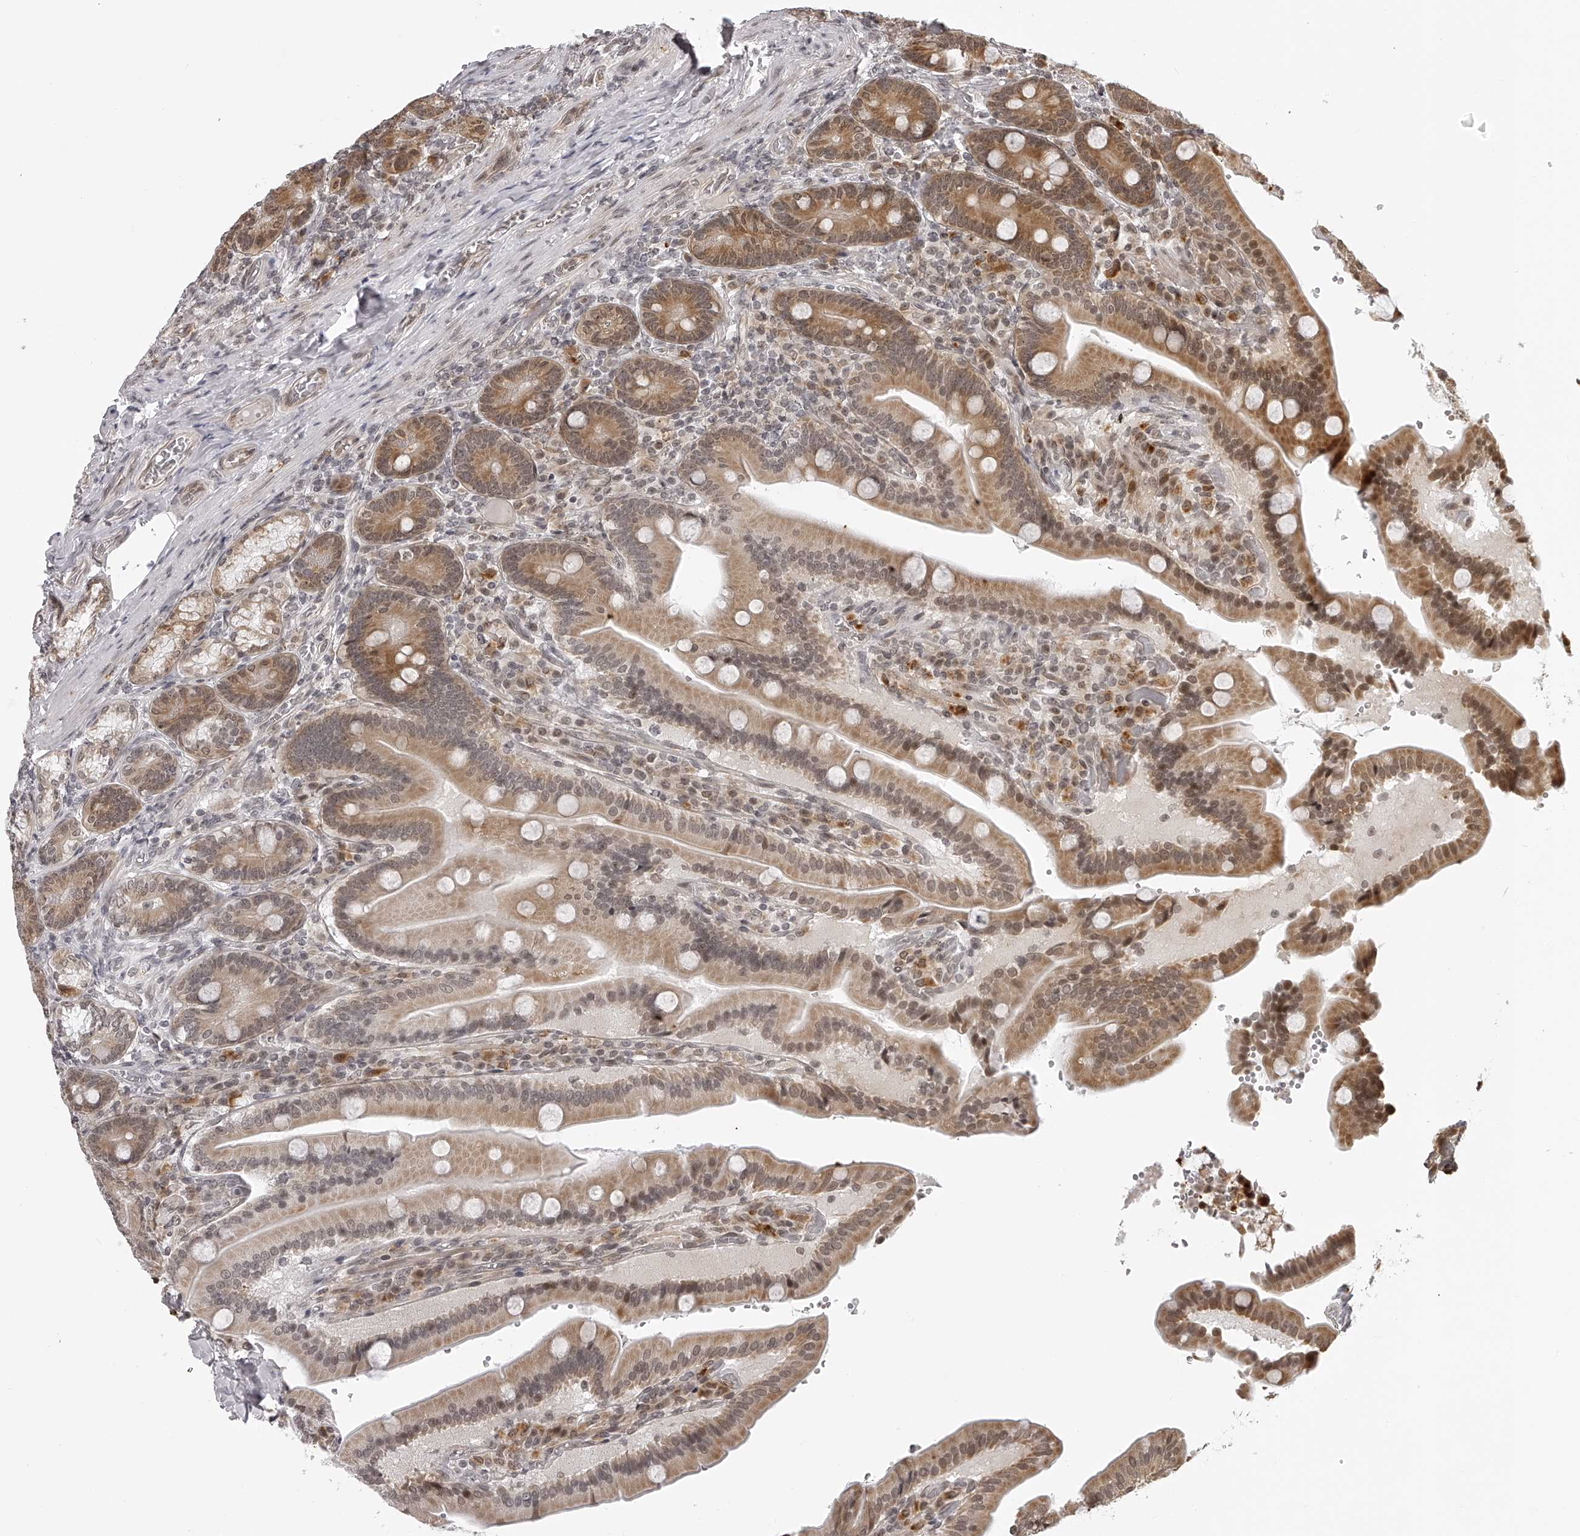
{"staining": {"intensity": "moderate", "quantity": "25%-75%", "location": "cytoplasmic/membranous"}, "tissue": "duodenum", "cell_type": "Glandular cells", "image_type": "normal", "snomed": [{"axis": "morphology", "description": "Normal tissue, NOS"}, {"axis": "topography", "description": "Duodenum"}], "caption": "Immunohistochemical staining of benign human duodenum reveals moderate cytoplasmic/membranous protein expression in approximately 25%-75% of glandular cells. The protein is stained brown, and the nuclei are stained in blue (DAB IHC with brightfield microscopy, high magnification).", "gene": "ODF2L", "patient": {"sex": "female", "age": 62}}